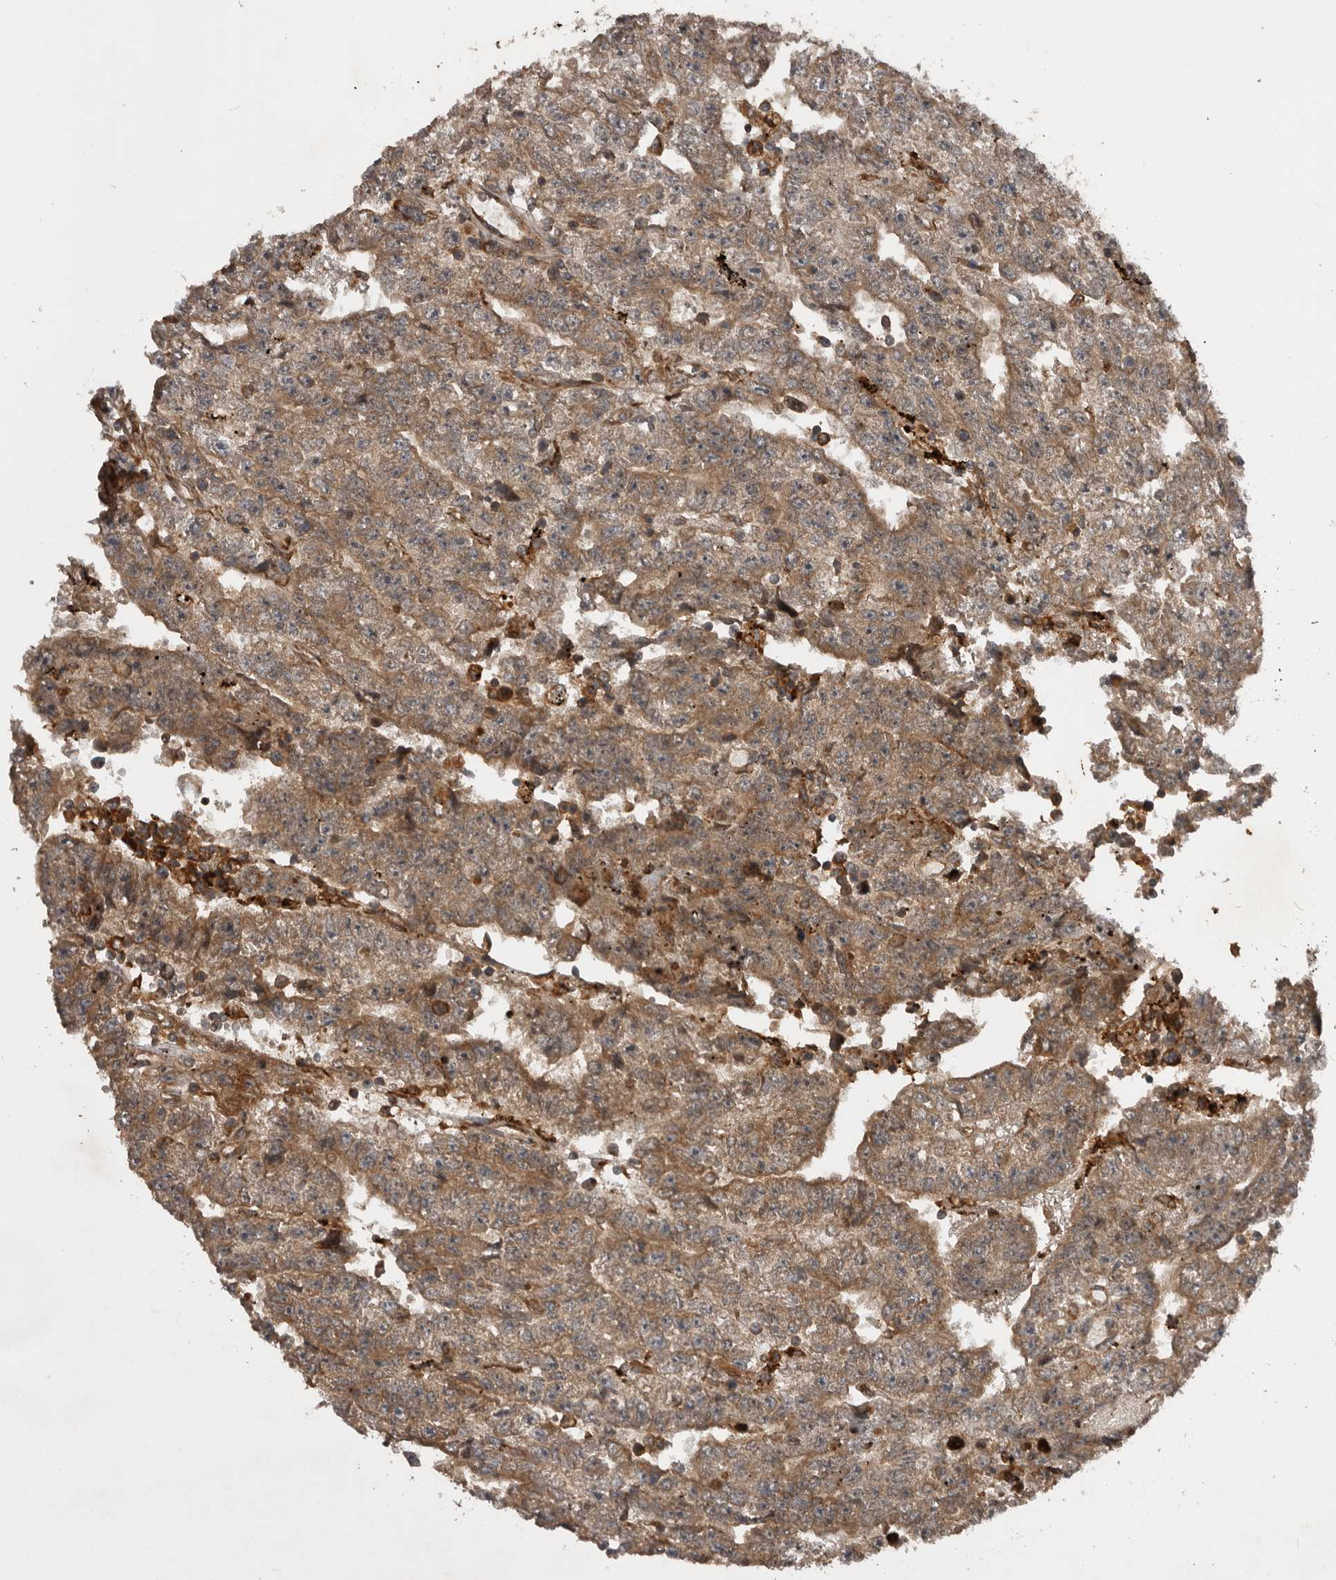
{"staining": {"intensity": "moderate", "quantity": ">75%", "location": "cytoplasmic/membranous"}, "tissue": "testis cancer", "cell_type": "Tumor cells", "image_type": "cancer", "snomed": [{"axis": "morphology", "description": "Carcinoma, Embryonal, NOS"}, {"axis": "topography", "description": "Testis"}], "caption": "Moderate cytoplasmic/membranous expression for a protein is present in approximately >75% of tumor cells of testis cancer using immunohistochemistry.", "gene": "RAB3GAP2", "patient": {"sex": "male", "age": 25}}